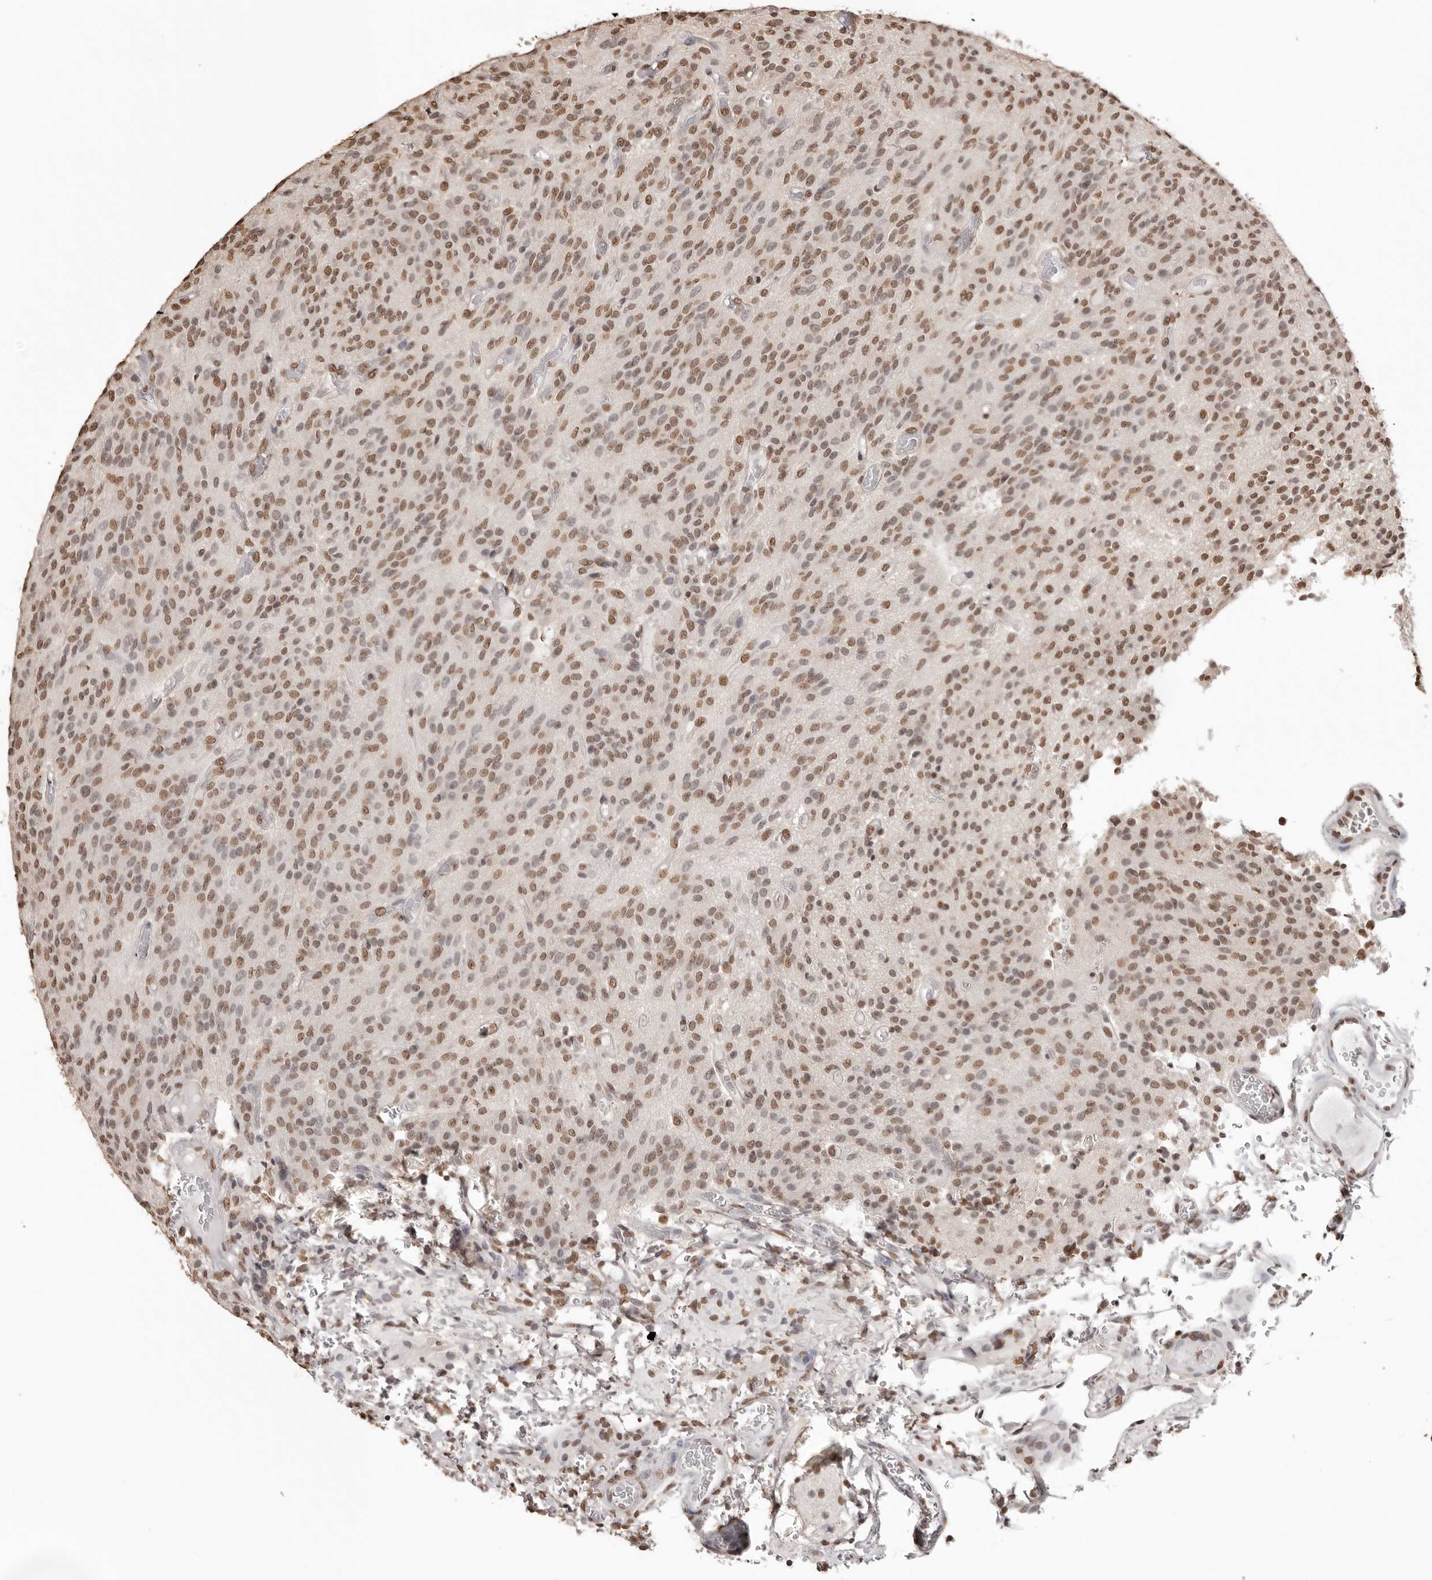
{"staining": {"intensity": "moderate", "quantity": ">75%", "location": "nuclear"}, "tissue": "glioma", "cell_type": "Tumor cells", "image_type": "cancer", "snomed": [{"axis": "morphology", "description": "Glioma, malignant, High grade"}, {"axis": "topography", "description": "Brain"}], "caption": "The image displays a brown stain indicating the presence of a protein in the nuclear of tumor cells in glioma.", "gene": "OLIG3", "patient": {"sex": "male", "age": 34}}